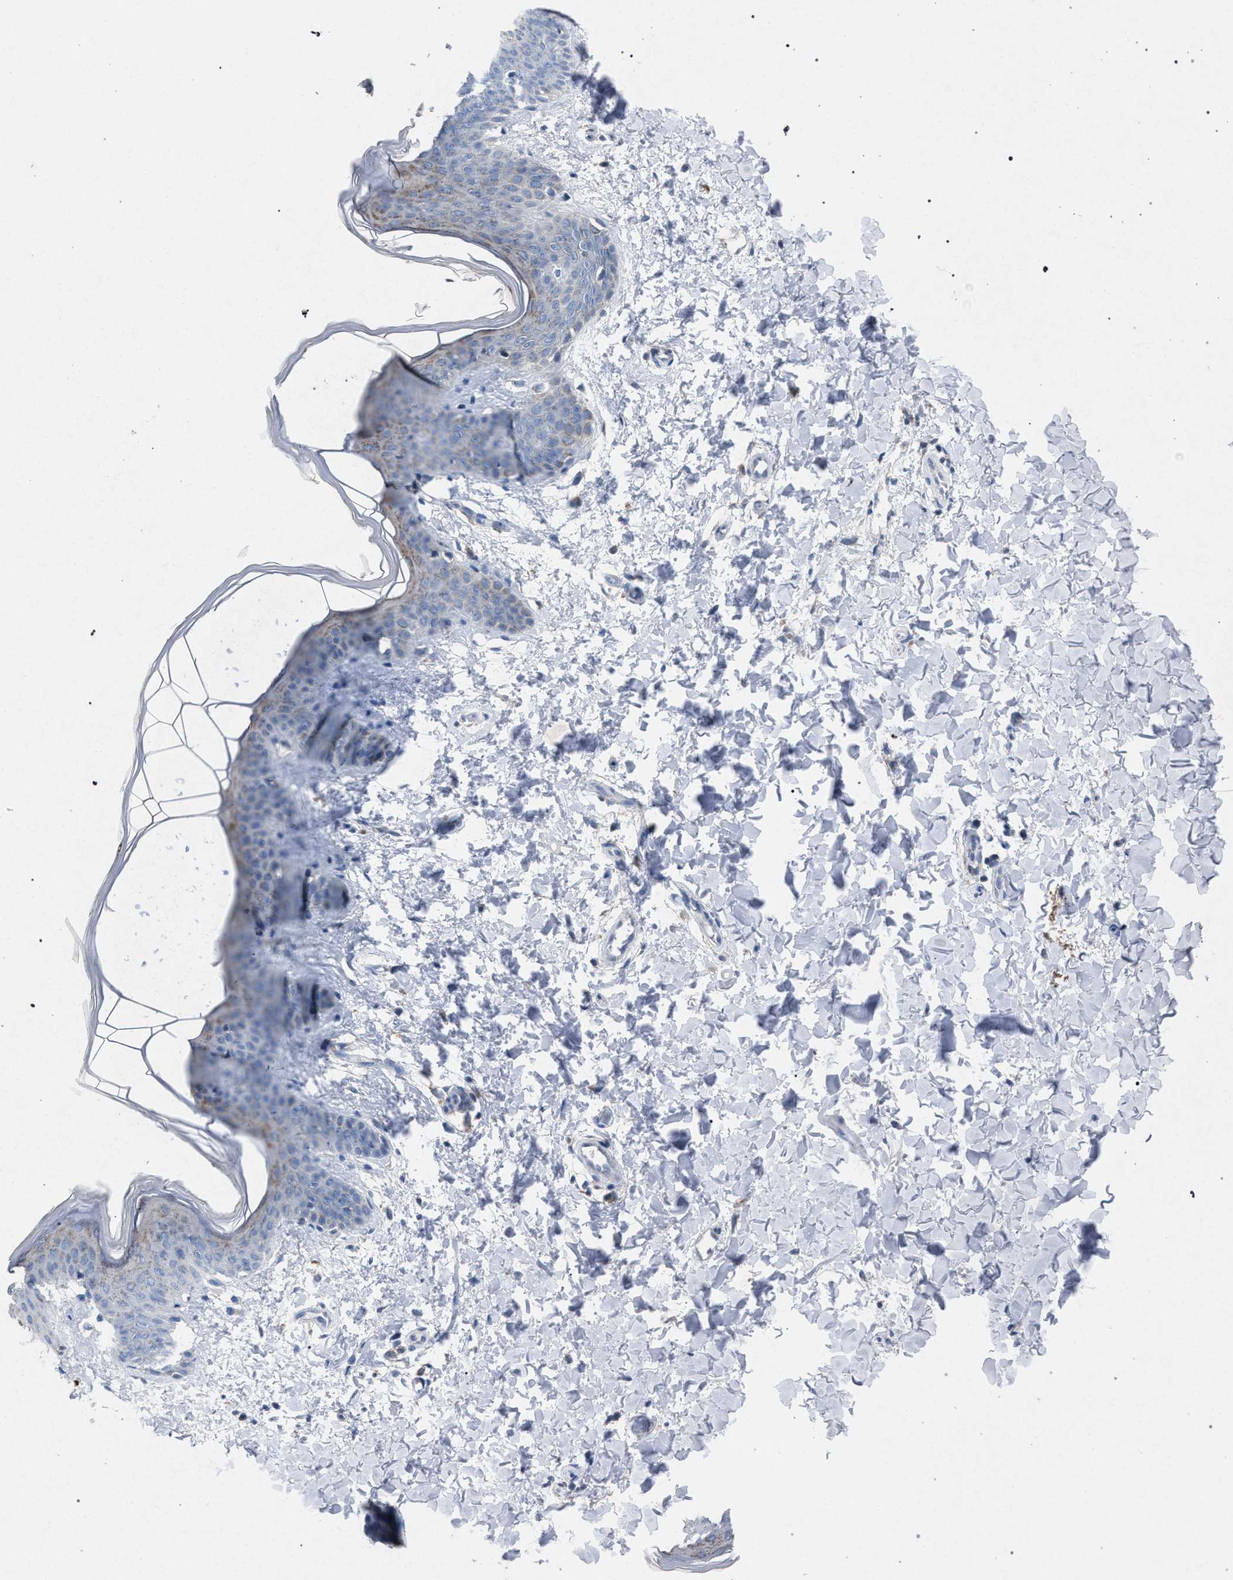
{"staining": {"intensity": "negative", "quantity": "none", "location": "none"}, "tissue": "skin", "cell_type": "Fibroblasts", "image_type": "normal", "snomed": [{"axis": "morphology", "description": "Normal tissue, NOS"}, {"axis": "topography", "description": "Skin"}], "caption": "Immunohistochemistry (IHC) micrograph of benign human skin stained for a protein (brown), which displays no expression in fibroblasts.", "gene": "HSD17B4", "patient": {"sex": "female", "age": 17}}